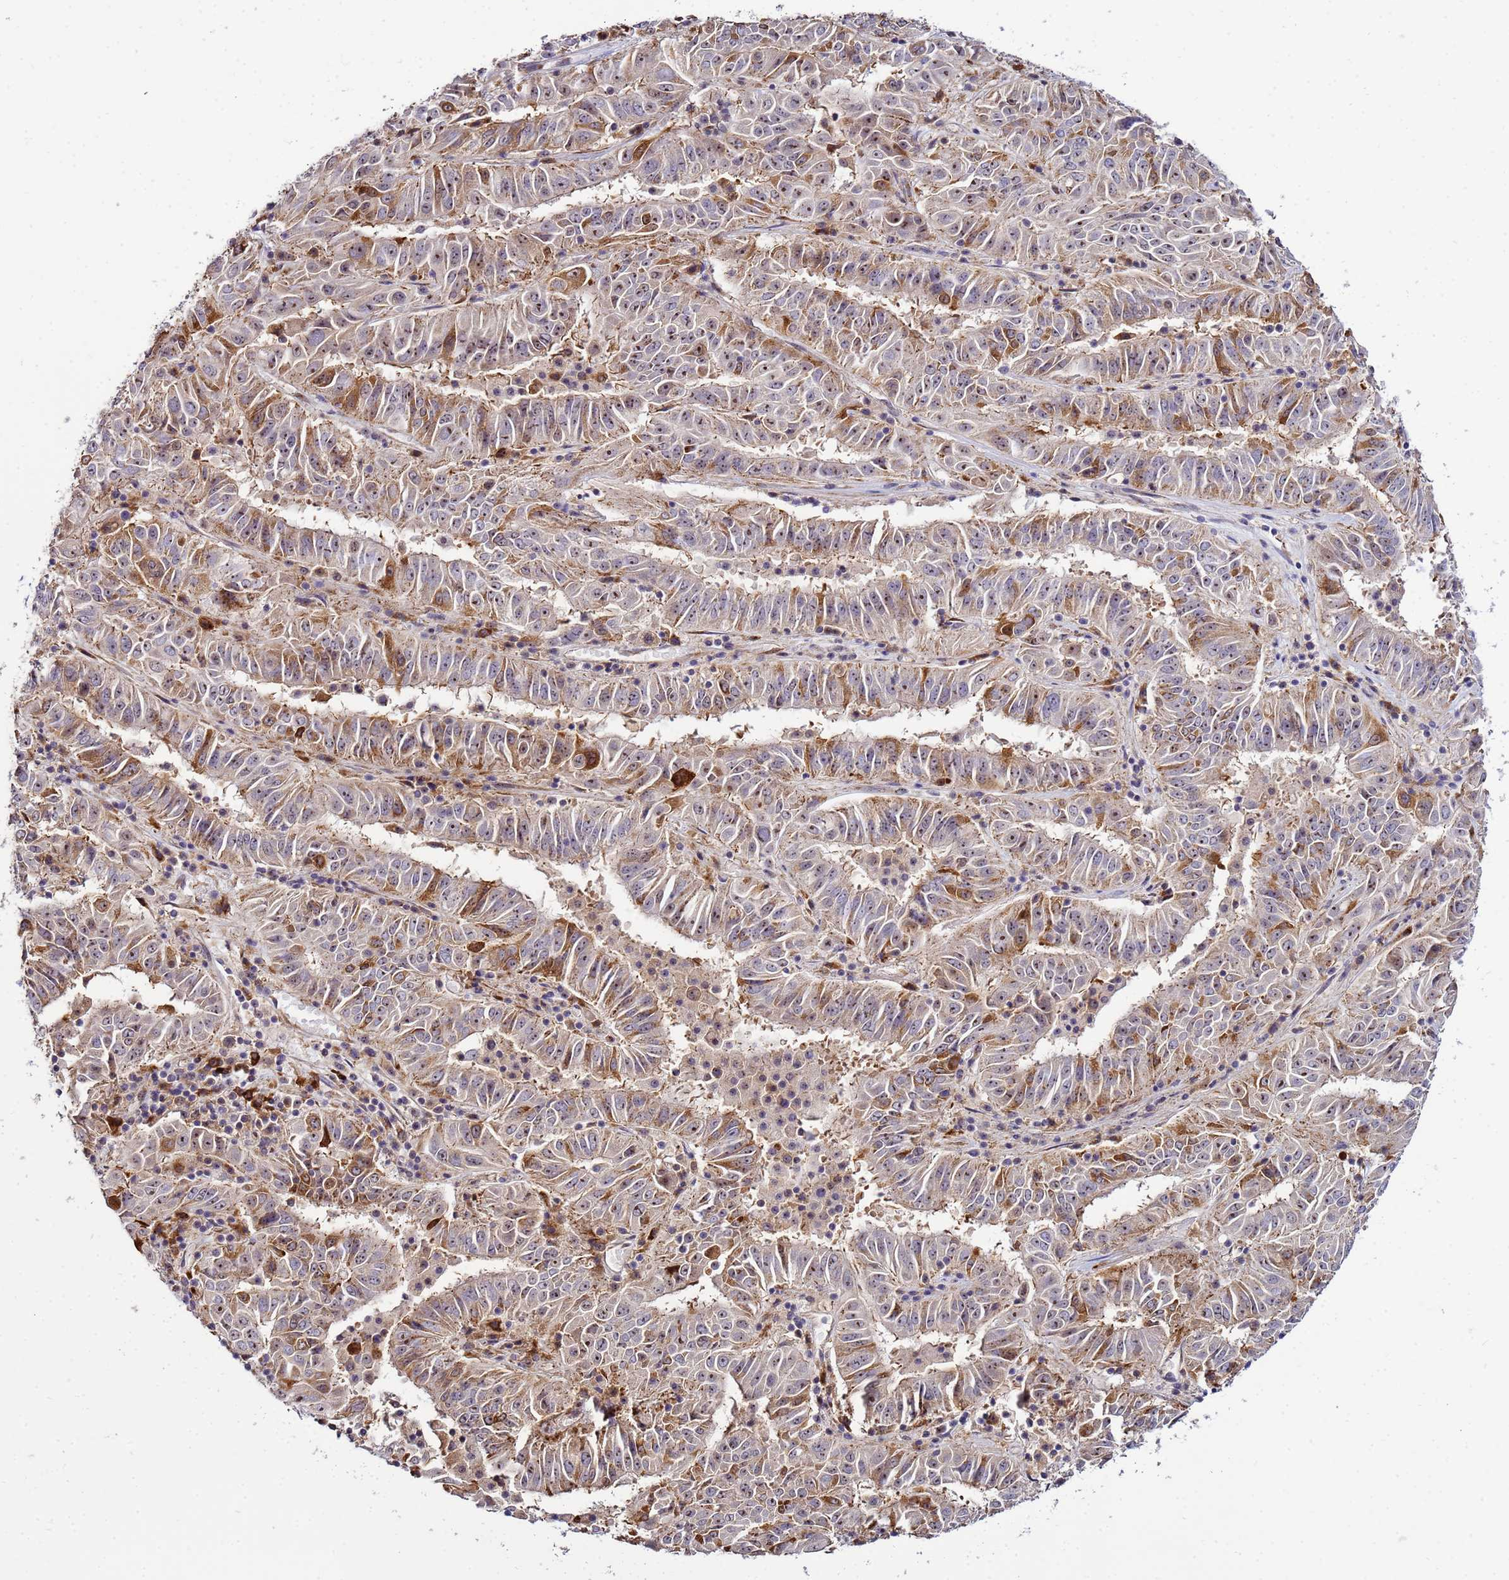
{"staining": {"intensity": "moderate", "quantity": "<25%", "location": "cytoplasmic/membranous"}, "tissue": "pancreatic cancer", "cell_type": "Tumor cells", "image_type": "cancer", "snomed": [{"axis": "morphology", "description": "Adenocarcinoma, NOS"}, {"axis": "topography", "description": "Pancreas"}], "caption": "Moderate cytoplasmic/membranous protein staining is identified in approximately <25% of tumor cells in adenocarcinoma (pancreatic).", "gene": "NOL8", "patient": {"sex": "male", "age": 63}}